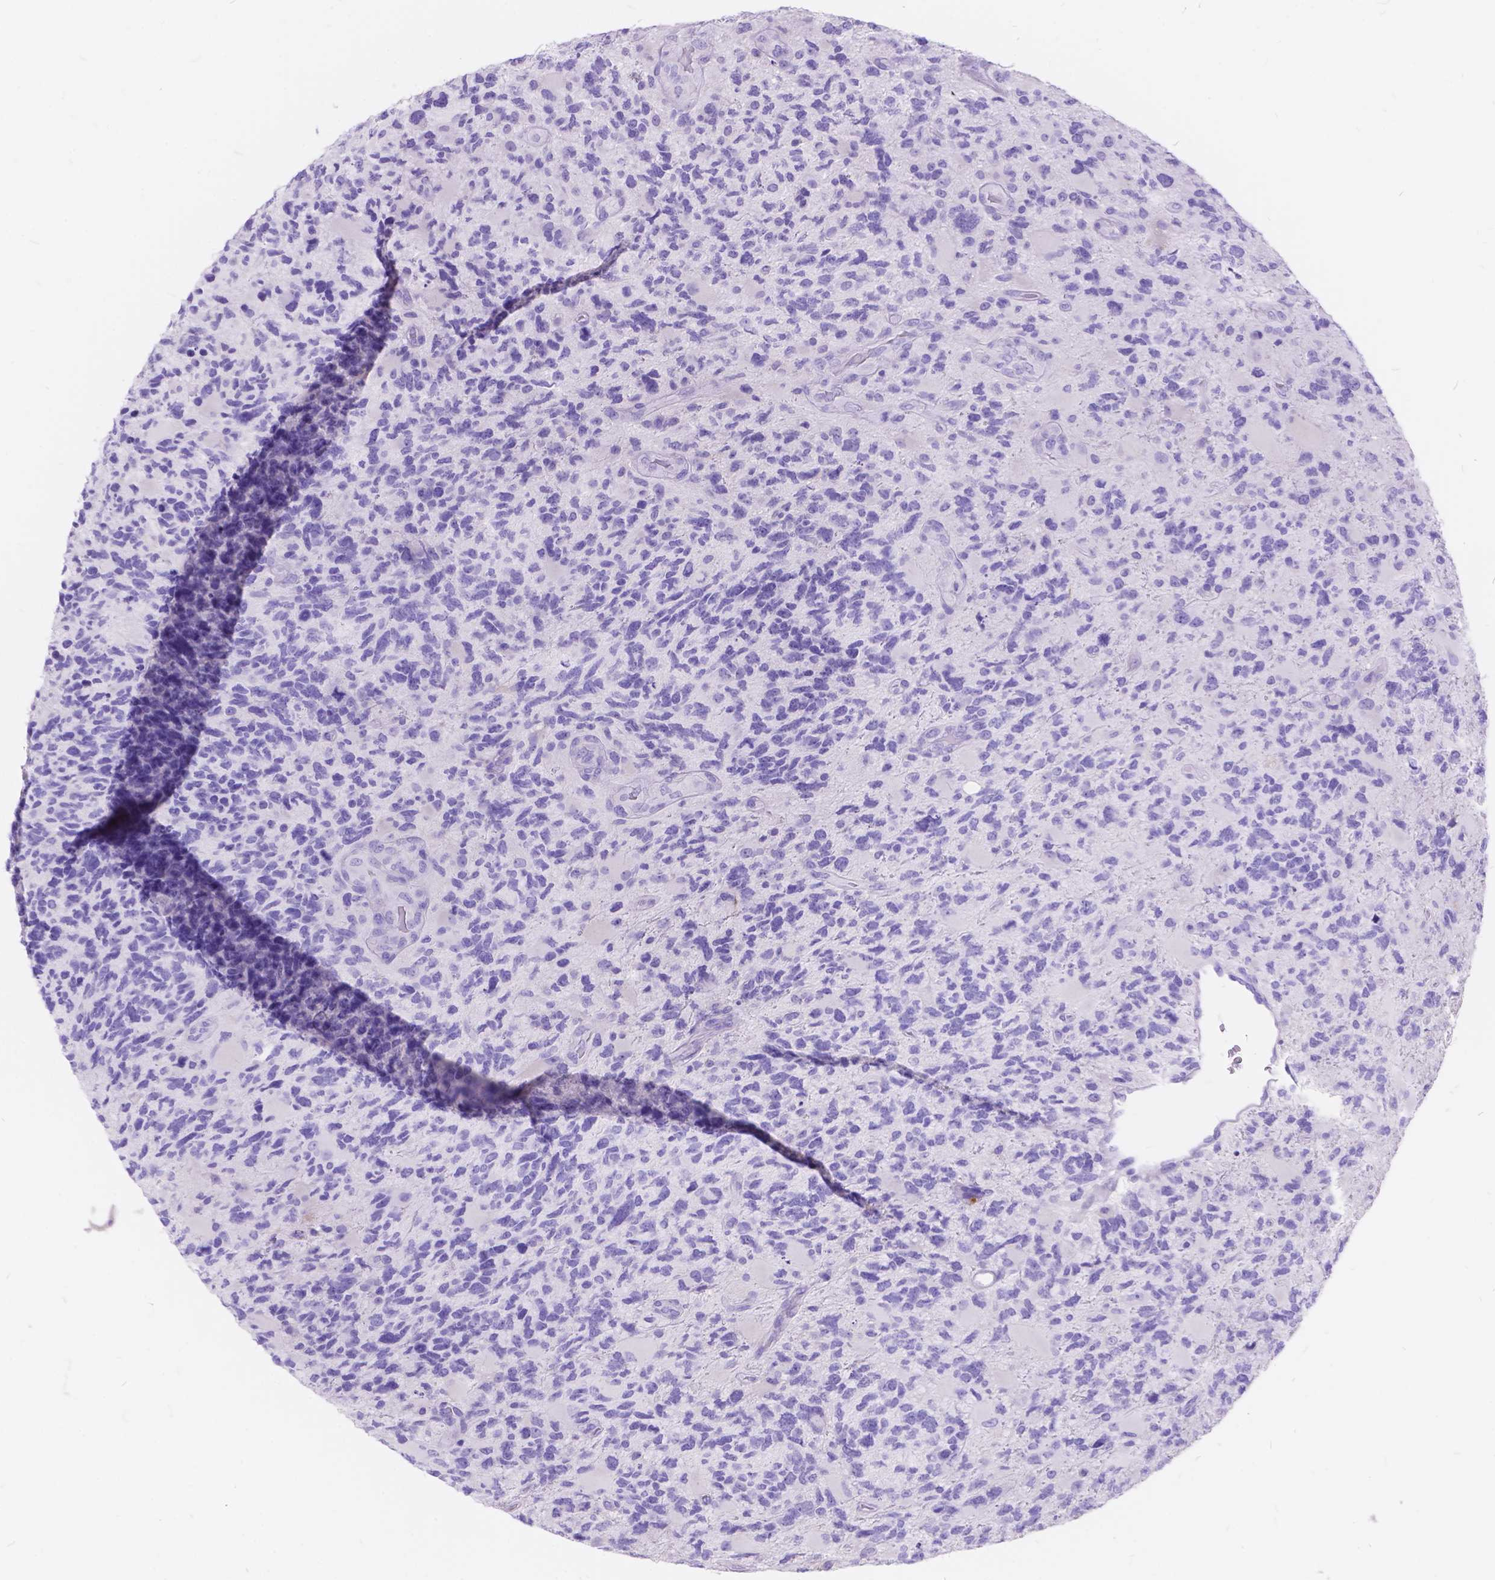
{"staining": {"intensity": "negative", "quantity": "none", "location": "none"}, "tissue": "glioma", "cell_type": "Tumor cells", "image_type": "cancer", "snomed": [{"axis": "morphology", "description": "Glioma, malignant, High grade"}, {"axis": "topography", "description": "Brain"}], "caption": "An immunohistochemistry photomicrograph of glioma is shown. There is no staining in tumor cells of glioma.", "gene": "FOXL2", "patient": {"sex": "female", "age": 71}}